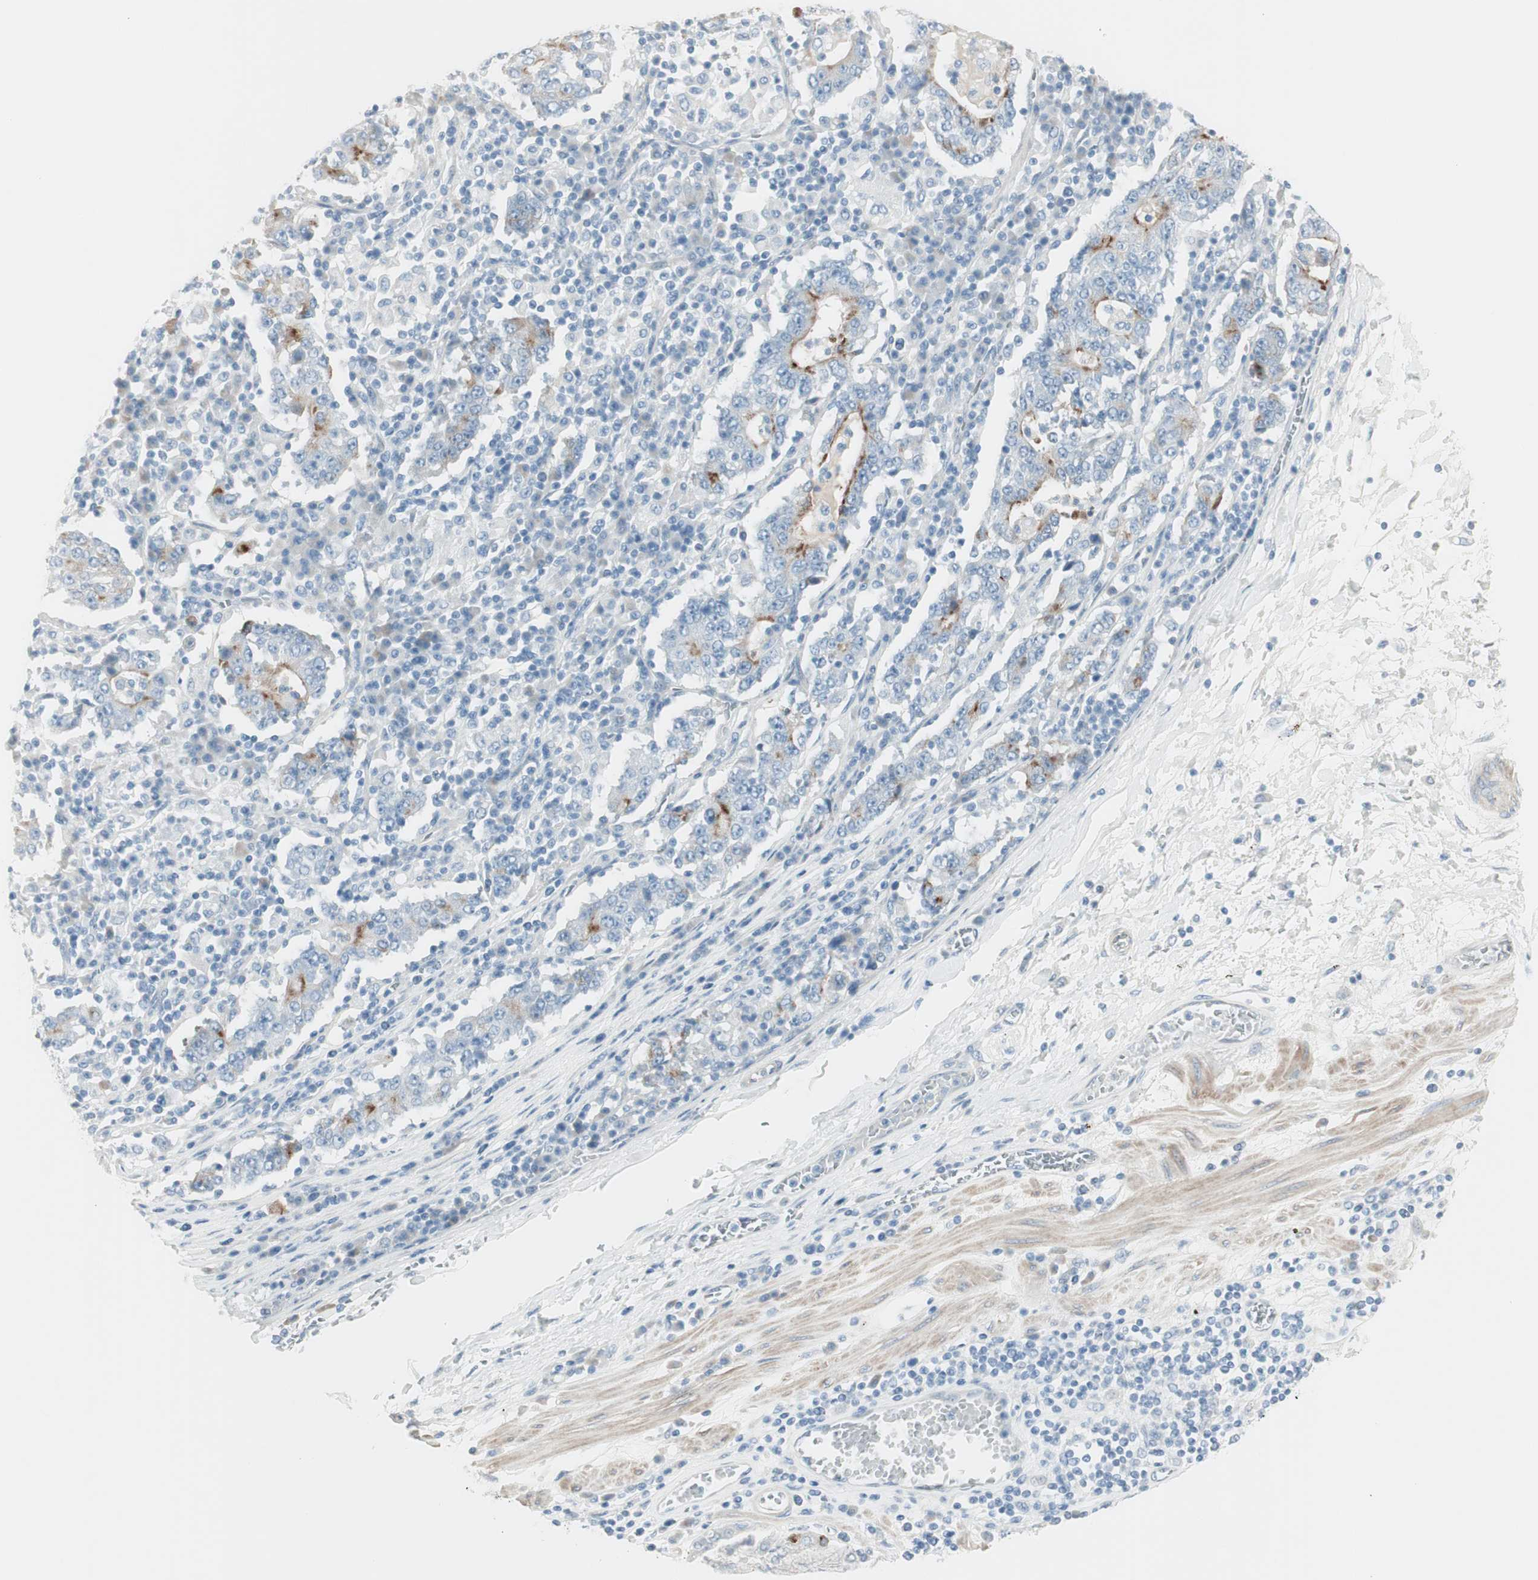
{"staining": {"intensity": "moderate", "quantity": "25%-75%", "location": "cytoplasmic/membranous"}, "tissue": "stomach cancer", "cell_type": "Tumor cells", "image_type": "cancer", "snomed": [{"axis": "morphology", "description": "Normal tissue, NOS"}, {"axis": "morphology", "description": "Adenocarcinoma, NOS"}, {"axis": "topography", "description": "Stomach, upper"}, {"axis": "topography", "description": "Stomach"}], "caption": "DAB immunohistochemical staining of stomach cancer displays moderate cytoplasmic/membranous protein expression in approximately 25%-75% of tumor cells. (Stains: DAB (3,3'-diaminobenzidine) in brown, nuclei in blue, Microscopy: brightfield microscopy at high magnification).", "gene": "CDHR5", "patient": {"sex": "male", "age": 59}}